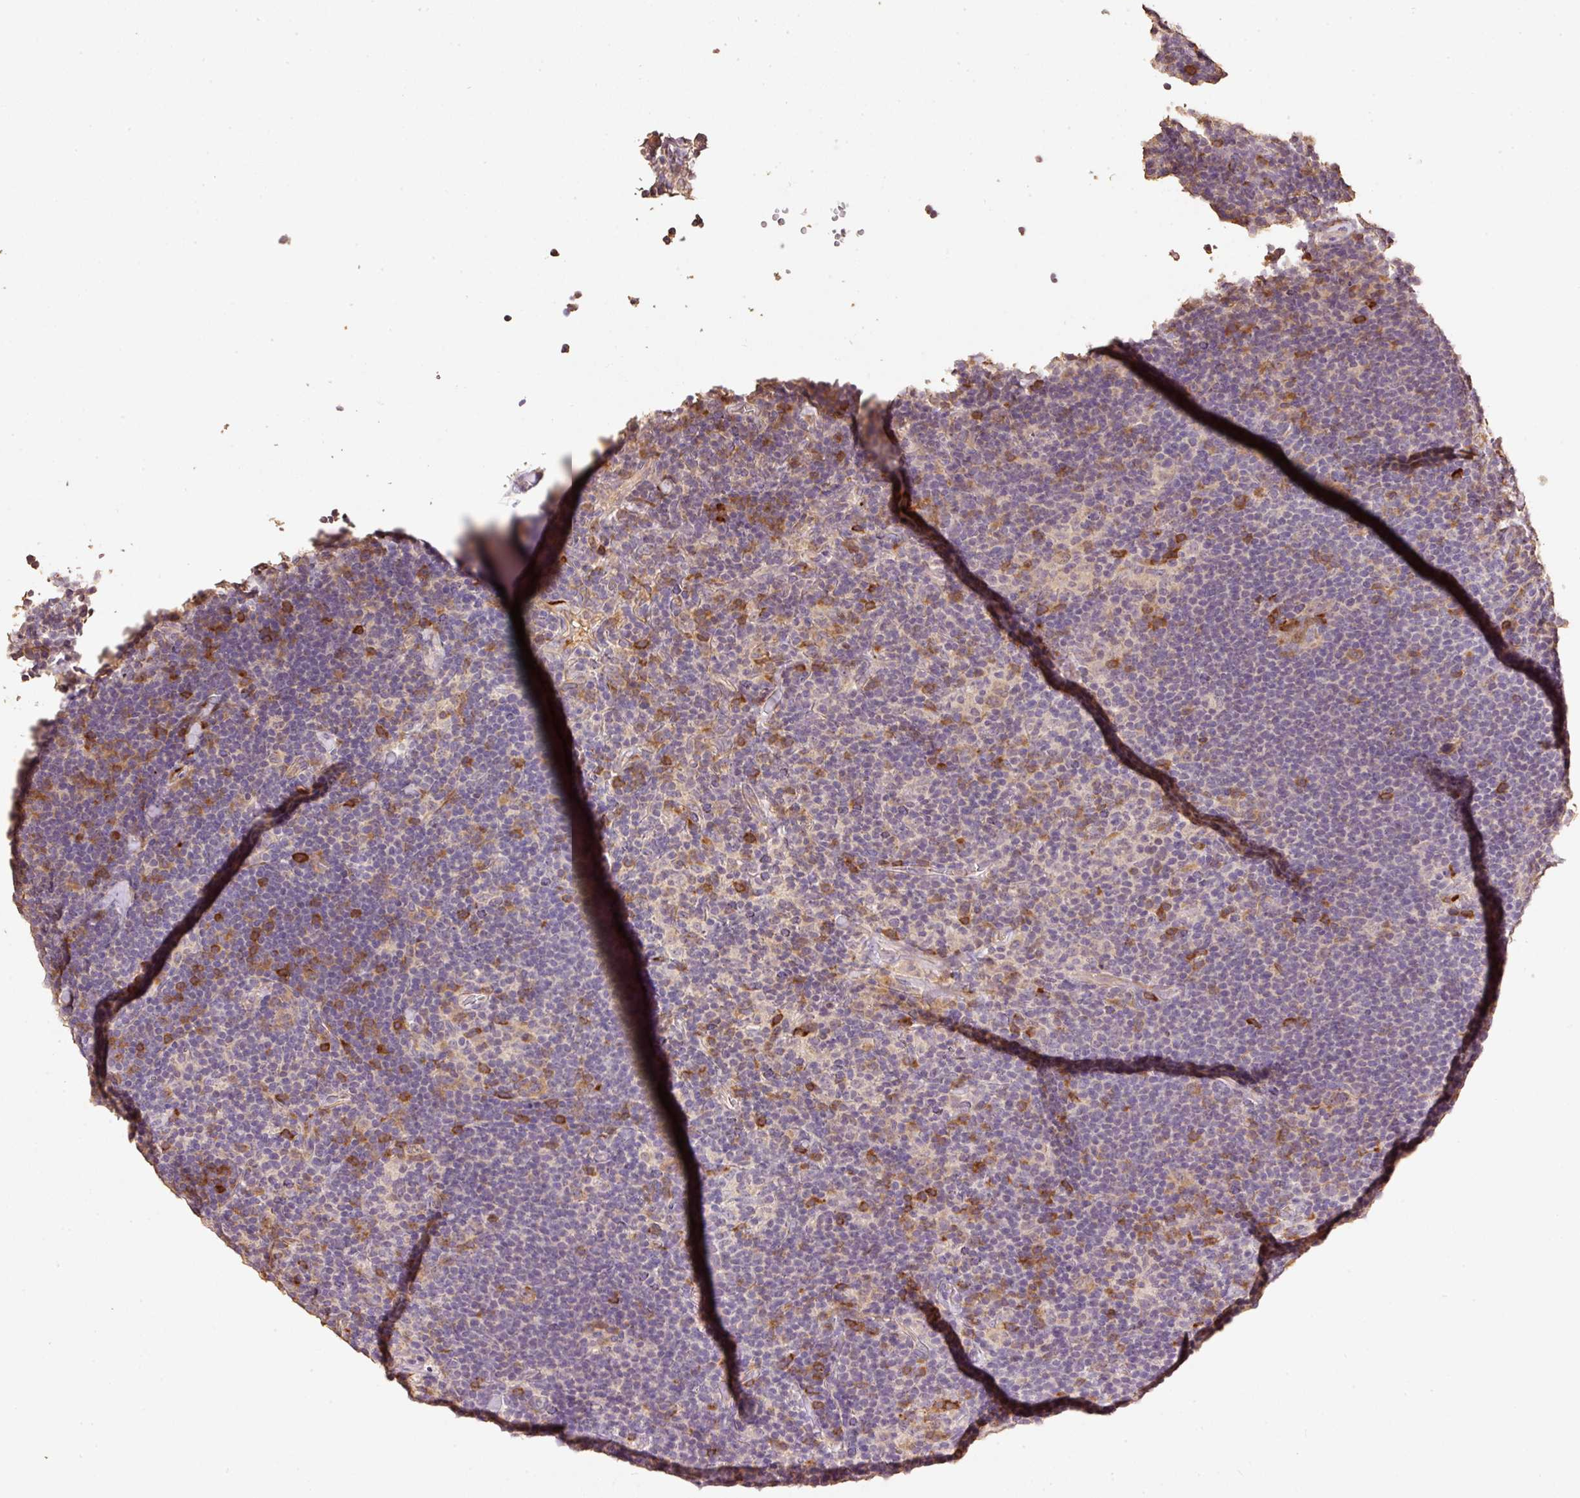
{"staining": {"intensity": "weak", "quantity": "<25%", "location": "nuclear"}, "tissue": "lymphoma", "cell_type": "Tumor cells", "image_type": "cancer", "snomed": [{"axis": "morphology", "description": "Hodgkin's disease, NOS"}, {"axis": "topography", "description": "Lymph node"}], "caption": "This photomicrograph is of lymphoma stained with IHC to label a protein in brown with the nuclei are counter-stained blue. There is no staining in tumor cells.", "gene": "HERC2", "patient": {"sex": "female", "age": 57}}